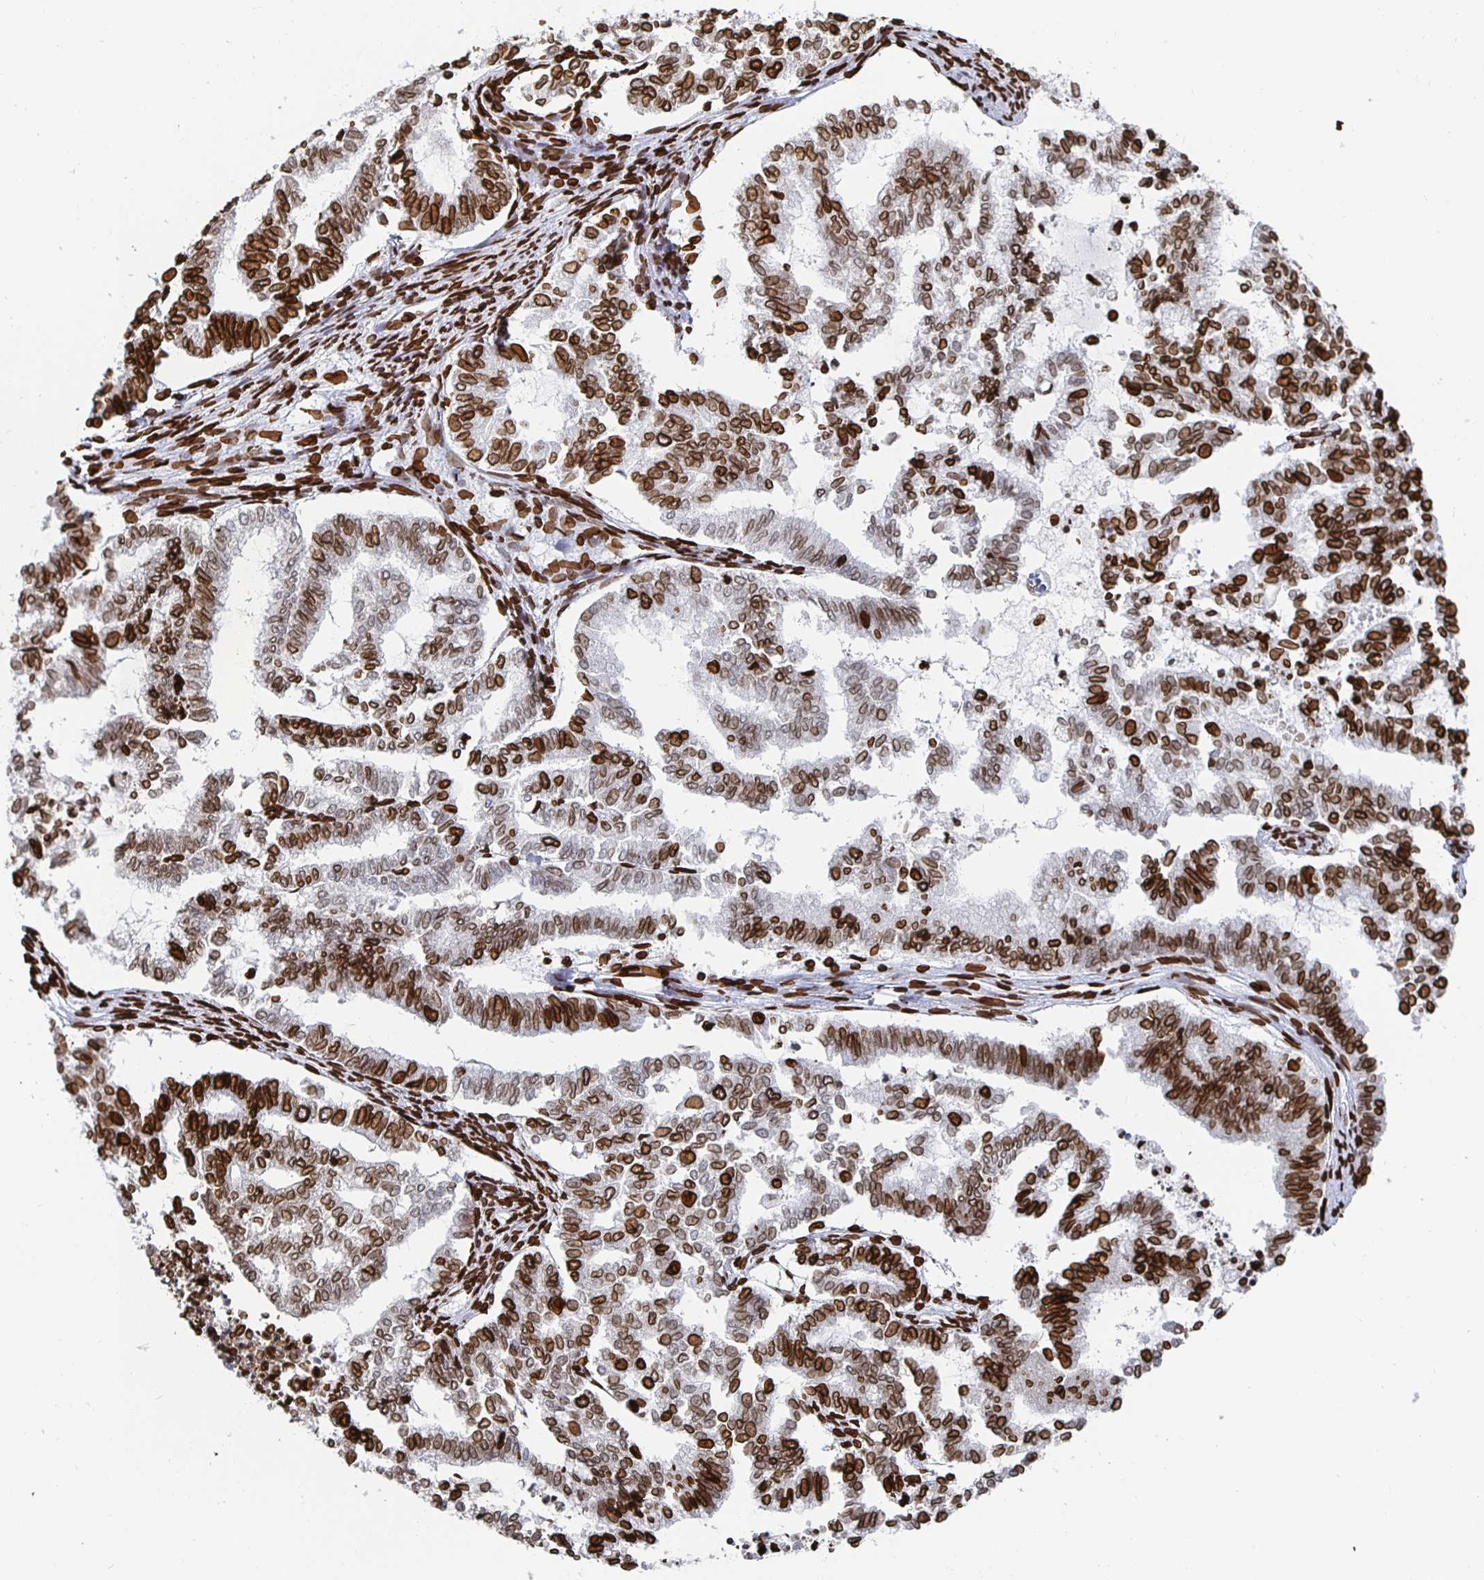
{"staining": {"intensity": "moderate", "quantity": "25%-75%", "location": "cytoplasmic/membranous,nuclear"}, "tissue": "endometrial cancer", "cell_type": "Tumor cells", "image_type": "cancer", "snomed": [{"axis": "morphology", "description": "Adenocarcinoma, NOS"}, {"axis": "topography", "description": "Endometrium"}], "caption": "The photomicrograph reveals a brown stain indicating the presence of a protein in the cytoplasmic/membranous and nuclear of tumor cells in adenocarcinoma (endometrial).", "gene": "LMNB1", "patient": {"sex": "female", "age": 79}}